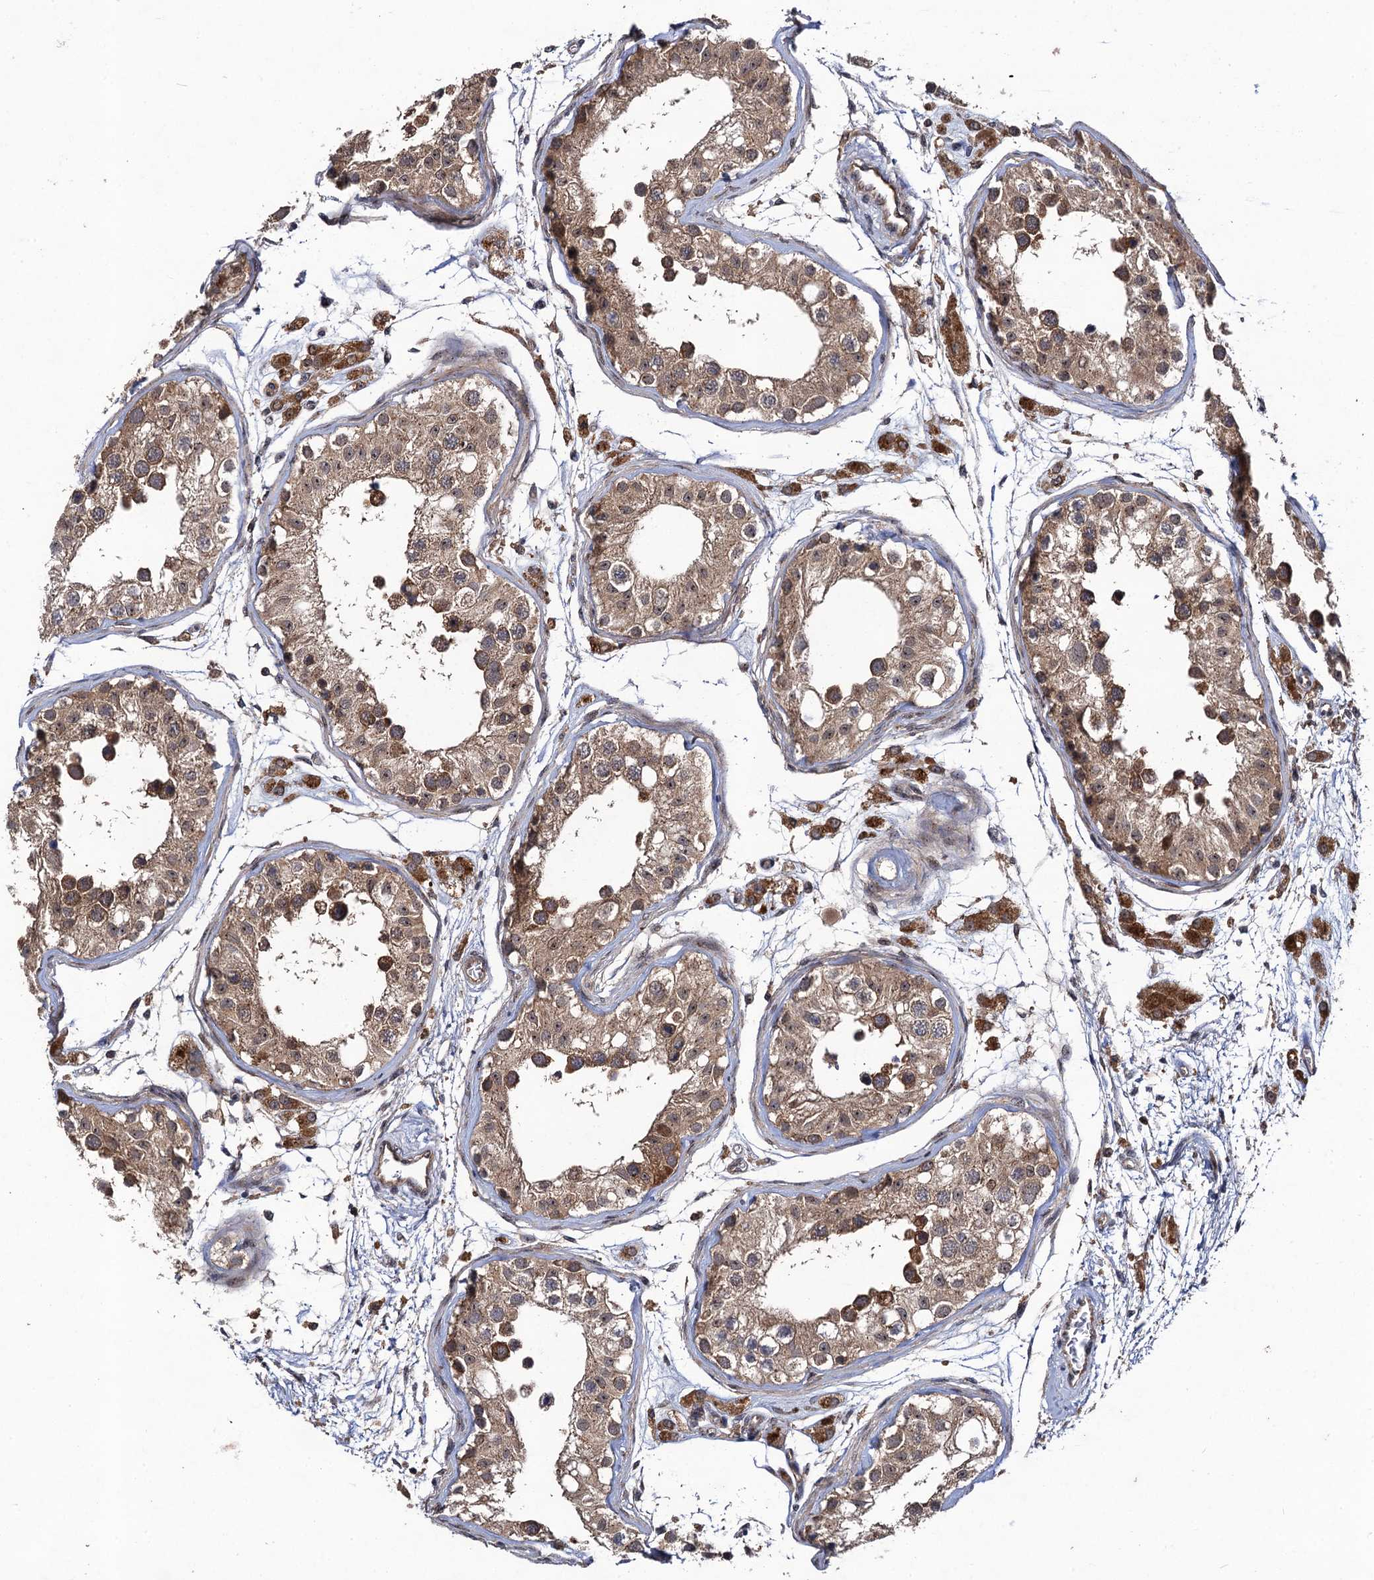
{"staining": {"intensity": "strong", "quantity": ">75%", "location": "cytoplasmic/membranous"}, "tissue": "testis", "cell_type": "Cells in seminiferous ducts", "image_type": "normal", "snomed": [{"axis": "morphology", "description": "Normal tissue, NOS"}, {"axis": "morphology", "description": "Adenocarcinoma, metastatic, NOS"}, {"axis": "topography", "description": "Testis"}], "caption": "Strong cytoplasmic/membranous protein positivity is identified in approximately >75% of cells in seminiferous ducts in testis. (brown staining indicates protein expression, while blue staining denotes nuclei).", "gene": "KXD1", "patient": {"sex": "male", "age": 26}}